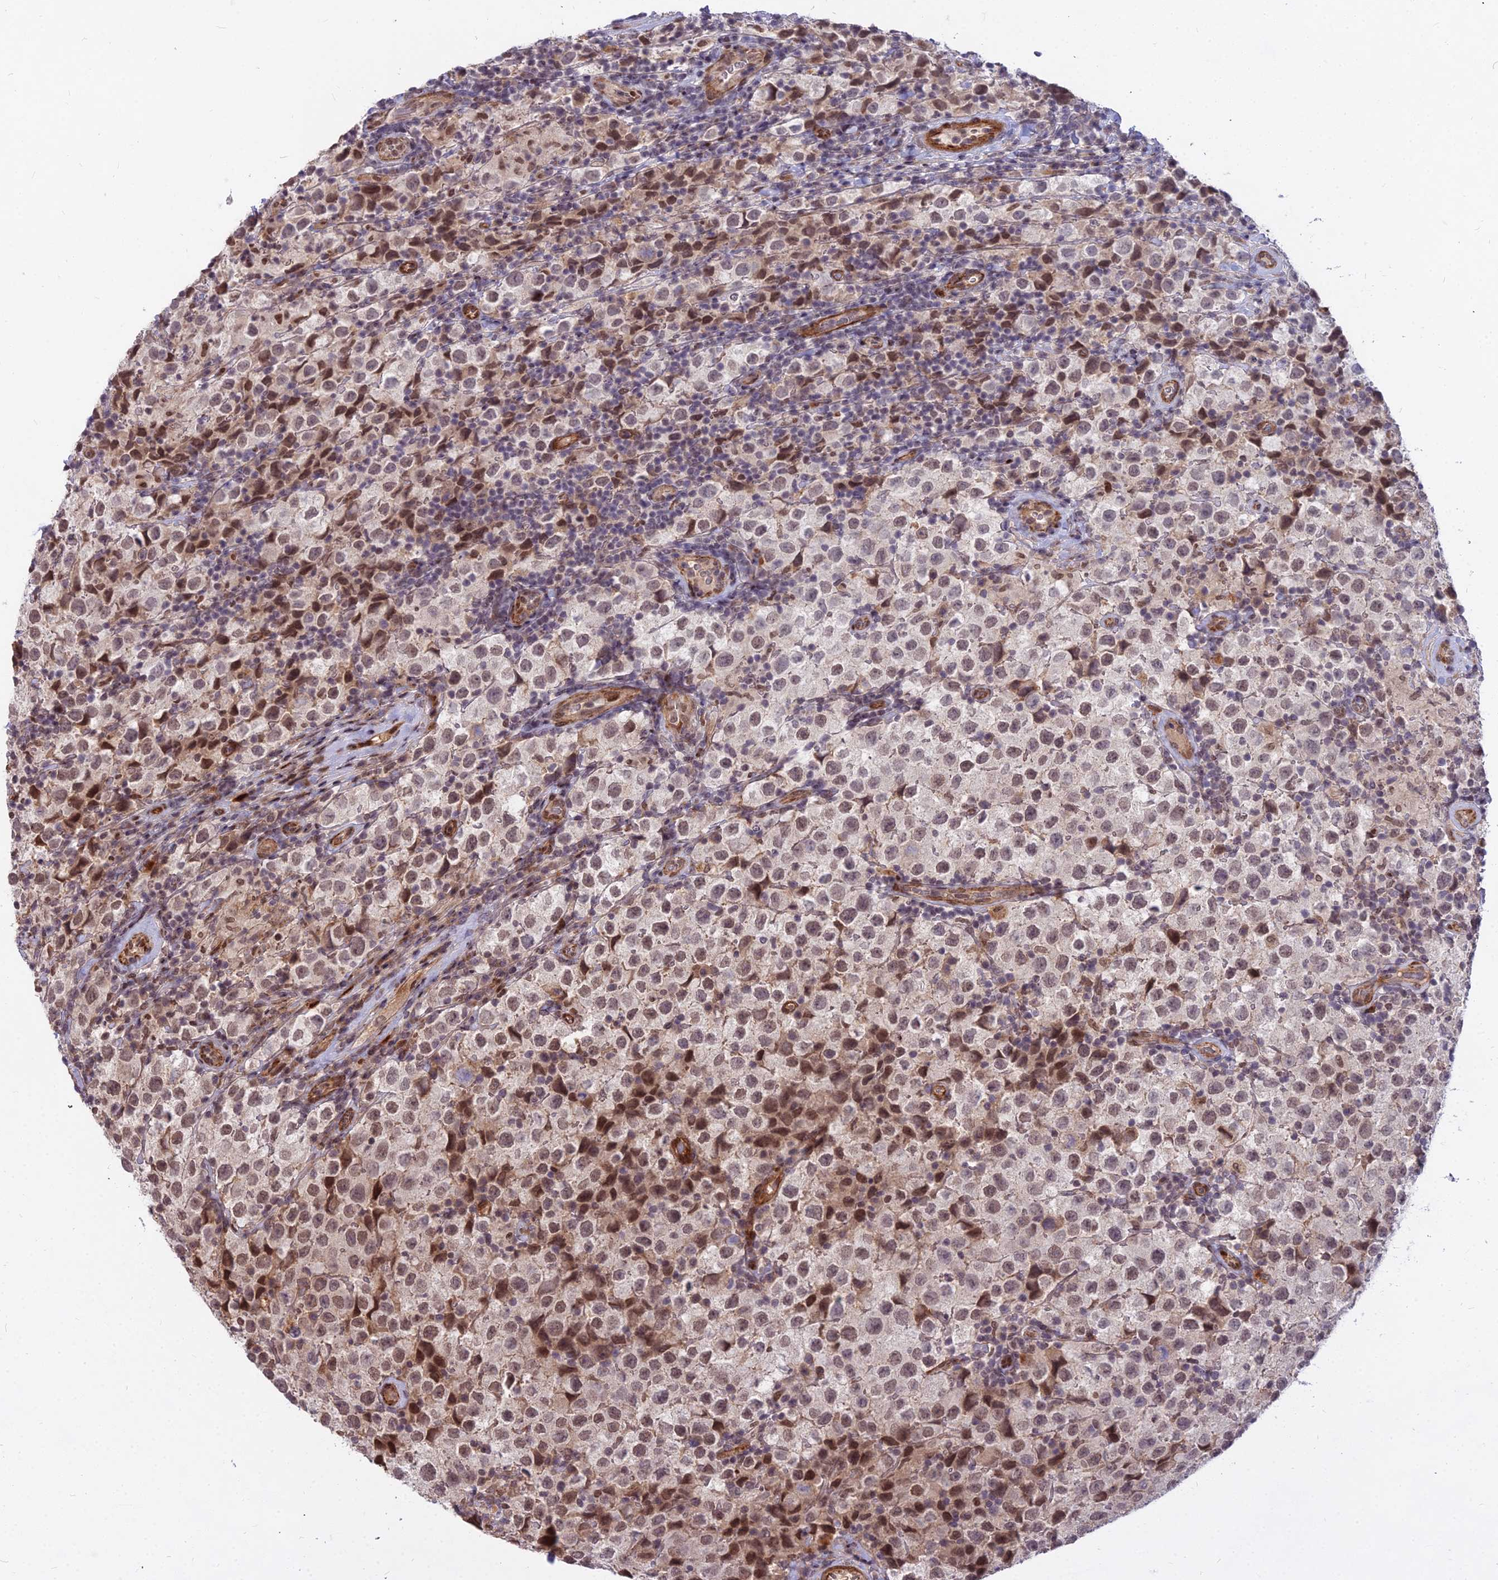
{"staining": {"intensity": "moderate", "quantity": "25%-75%", "location": "nuclear"}, "tissue": "testis cancer", "cell_type": "Tumor cells", "image_type": "cancer", "snomed": [{"axis": "morphology", "description": "Seminoma, NOS"}, {"axis": "morphology", "description": "Carcinoma, Embryonal, NOS"}, {"axis": "topography", "description": "Testis"}], "caption": "Immunohistochemistry staining of testis cancer, which demonstrates medium levels of moderate nuclear positivity in approximately 25%-75% of tumor cells indicating moderate nuclear protein staining. The staining was performed using DAB (3,3'-diaminobenzidine) (brown) for protein detection and nuclei were counterstained in hematoxylin (blue).", "gene": "GLYATL3", "patient": {"sex": "male", "age": 41}}